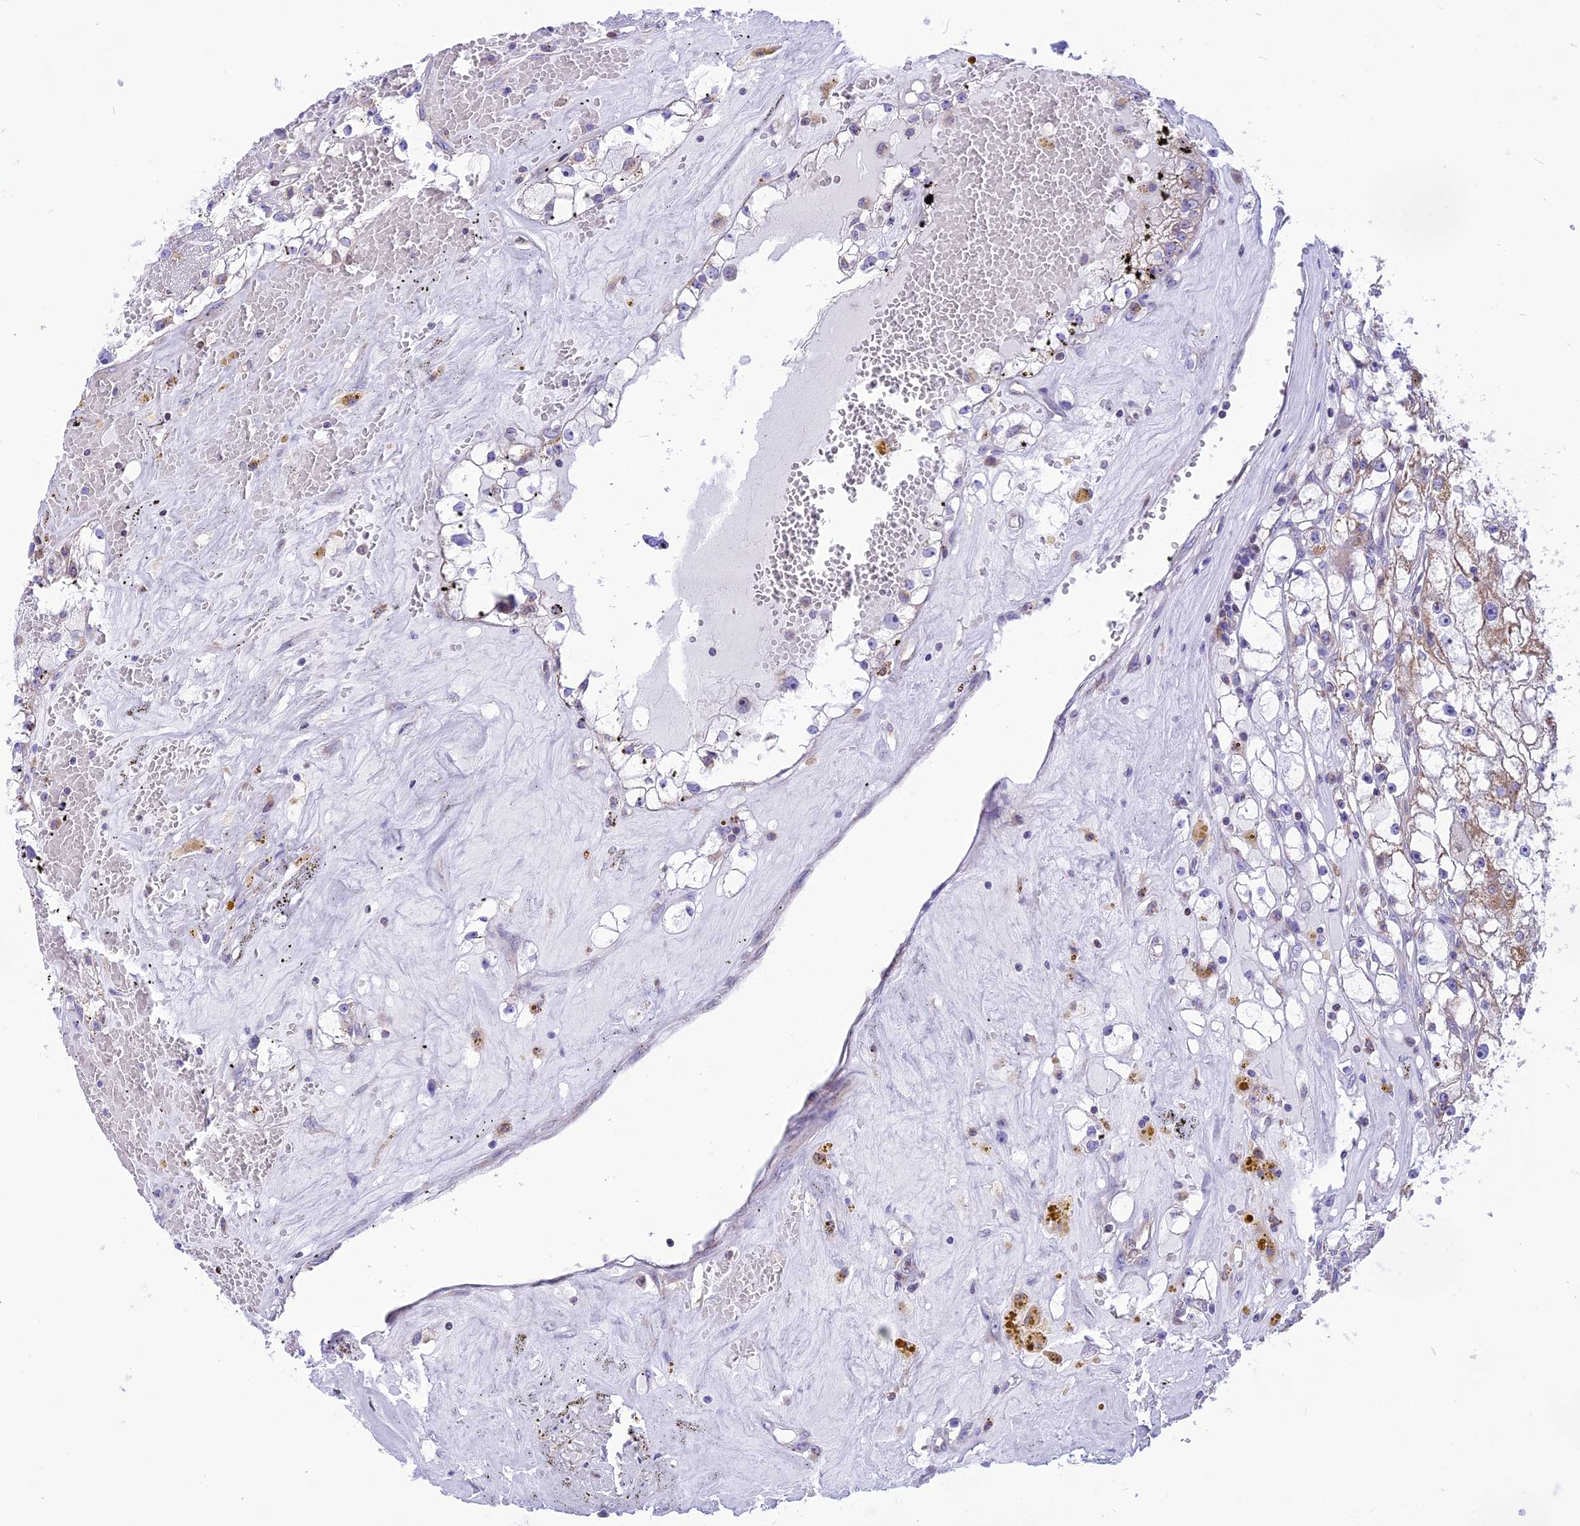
{"staining": {"intensity": "weak", "quantity": "<25%", "location": "cytoplasmic/membranous"}, "tissue": "renal cancer", "cell_type": "Tumor cells", "image_type": "cancer", "snomed": [{"axis": "morphology", "description": "Adenocarcinoma, NOS"}, {"axis": "topography", "description": "Kidney"}], "caption": "The image reveals no significant staining in tumor cells of renal cancer (adenocarcinoma).", "gene": "DOC2B", "patient": {"sex": "male", "age": 56}}